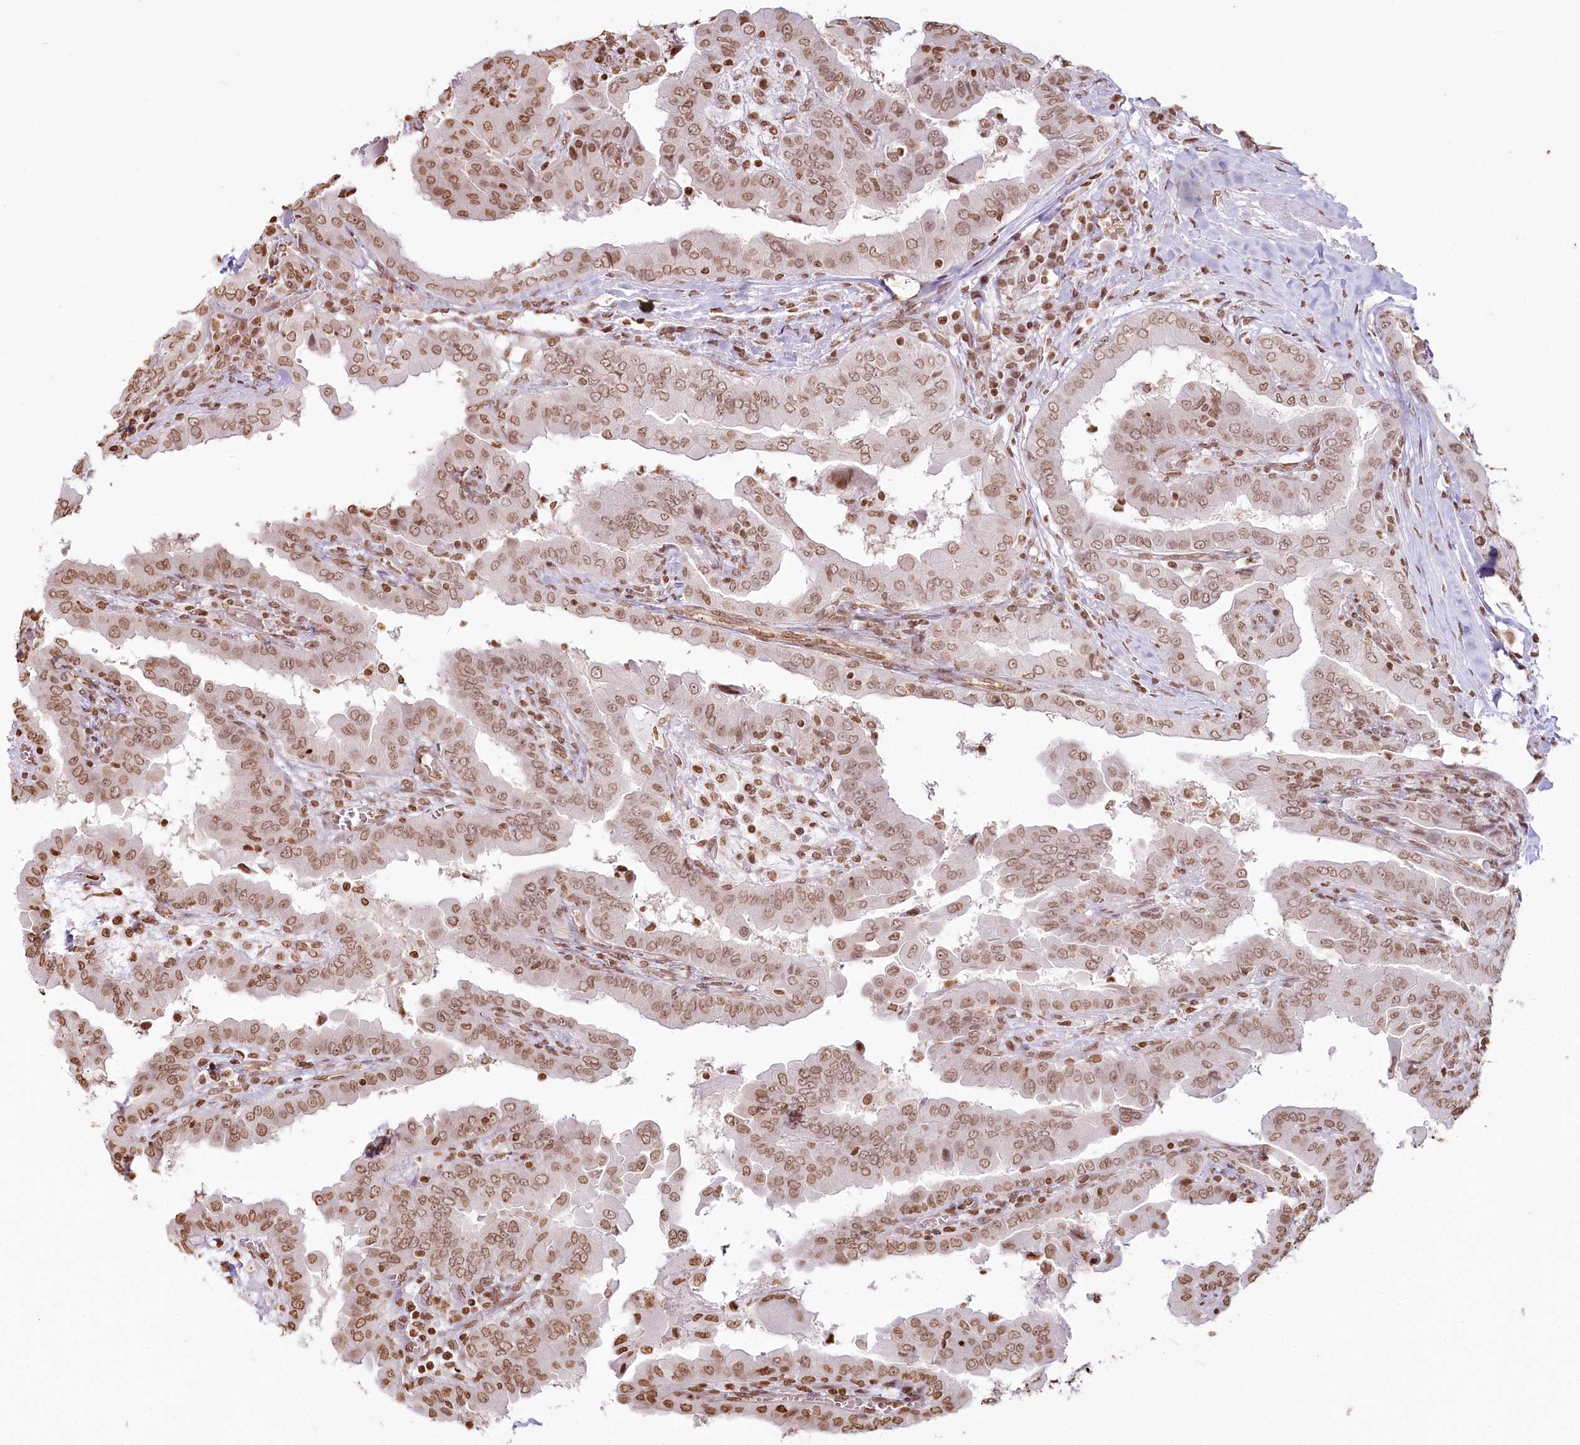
{"staining": {"intensity": "moderate", "quantity": ">75%", "location": "nuclear"}, "tissue": "thyroid cancer", "cell_type": "Tumor cells", "image_type": "cancer", "snomed": [{"axis": "morphology", "description": "Papillary adenocarcinoma, NOS"}, {"axis": "topography", "description": "Thyroid gland"}], "caption": "The immunohistochemical stain shows moderate nuclear expression in tumor cells of thyroid cancer (papillary adenocarcinoma) tissue. (Stains: DAB in brown, nuclei in blue, Microscopy: brightfield microscopy at high magnification).", "gene": "FAM13A", "patient": {"sex": "male", "age": 33}}